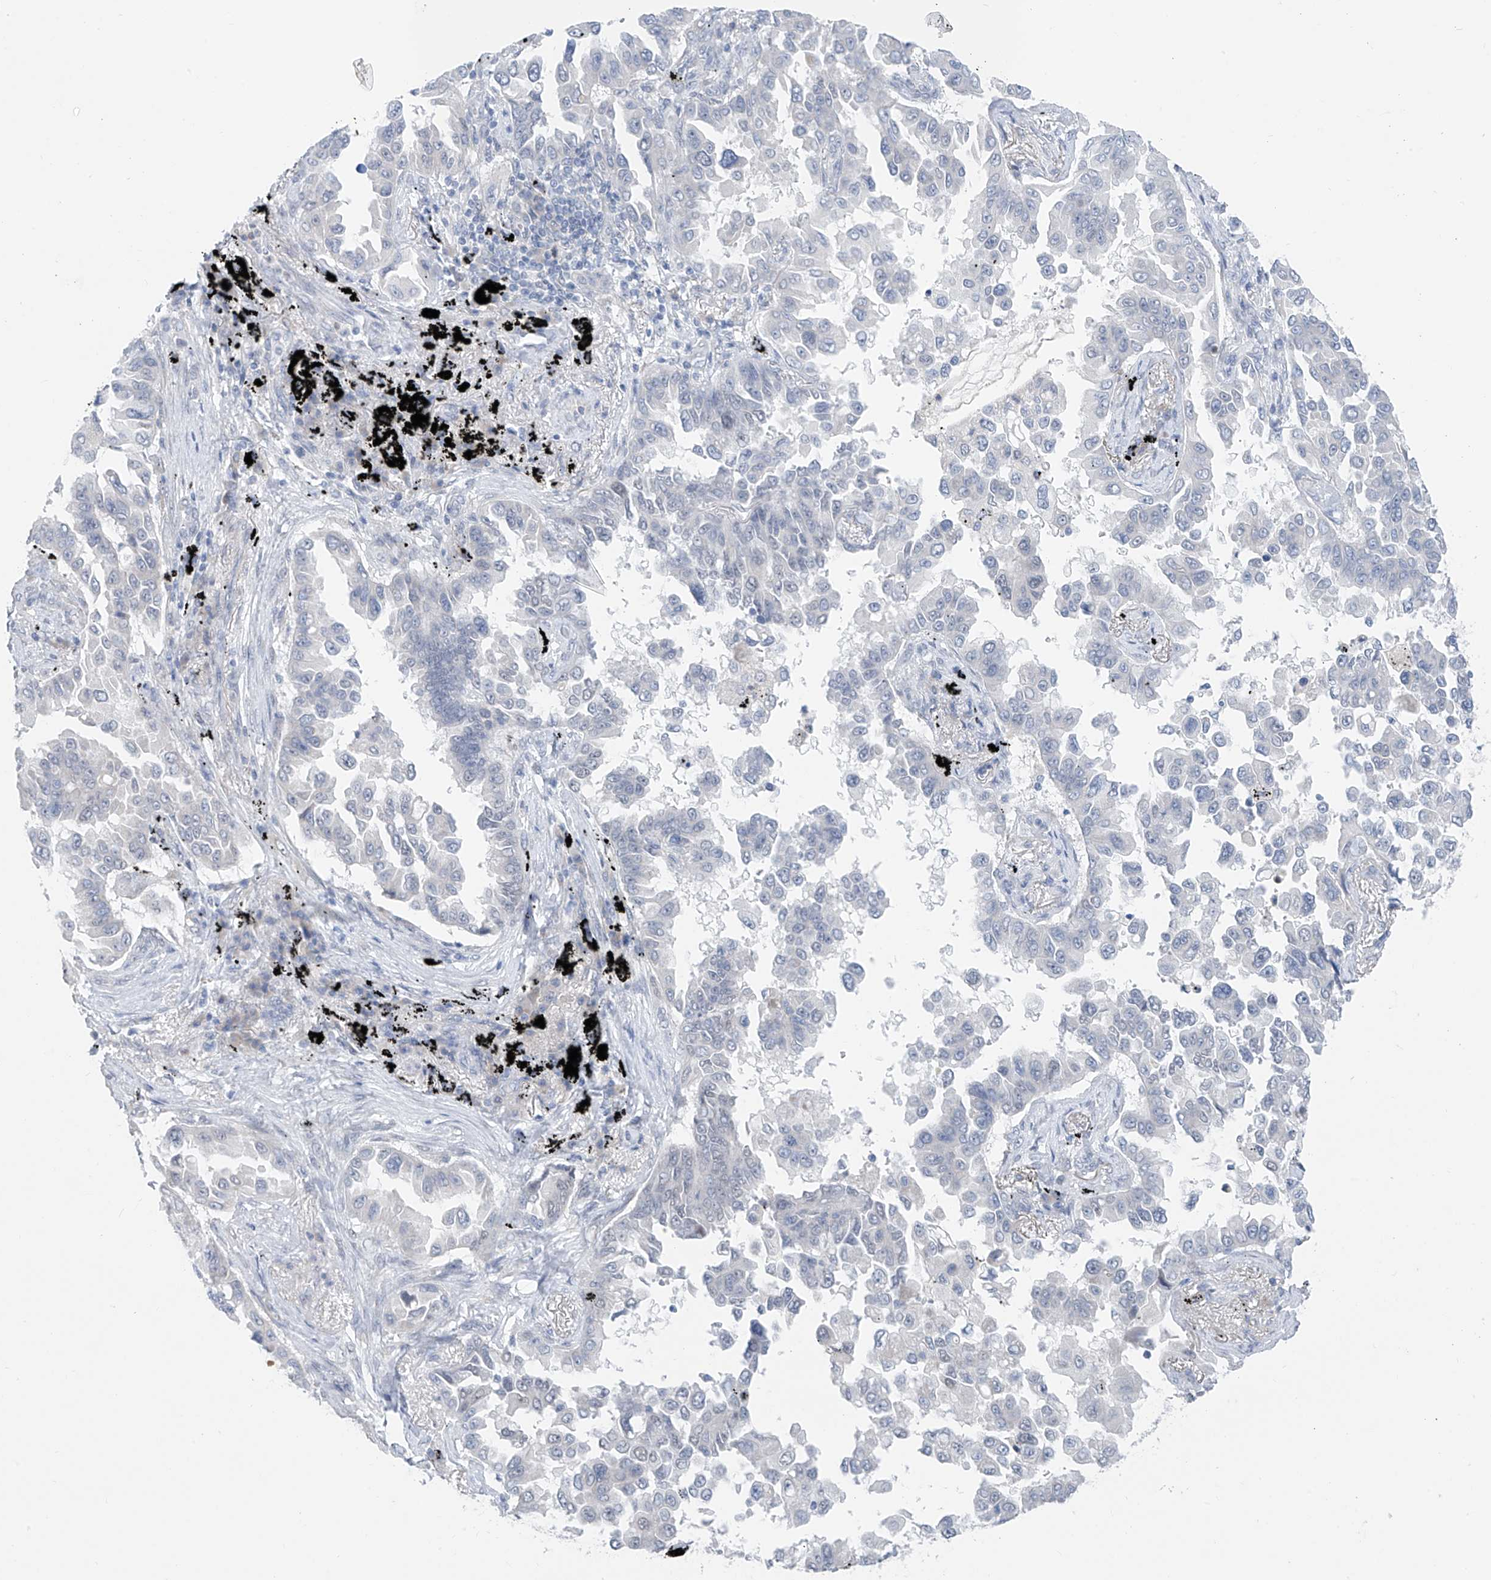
{"staining": {"intensity": "negative", "quantity": "none", "location": "none"}, "tissue": "lung cancer", "cell_type": "Tumor cells", "image_type": "cancer", "snomed": [{"axis": "morphology", "description": "Adenocarcinoma, NOS"}, {"axis": "topography", "description": "Lung"}], "caption": "Immunohistochemical staining of lung cancer (adenocarcinoma) displays no significant staining in tumor cells.", "gene": "CYP4V2", "patient": {"sex": "female", "age": 67}}